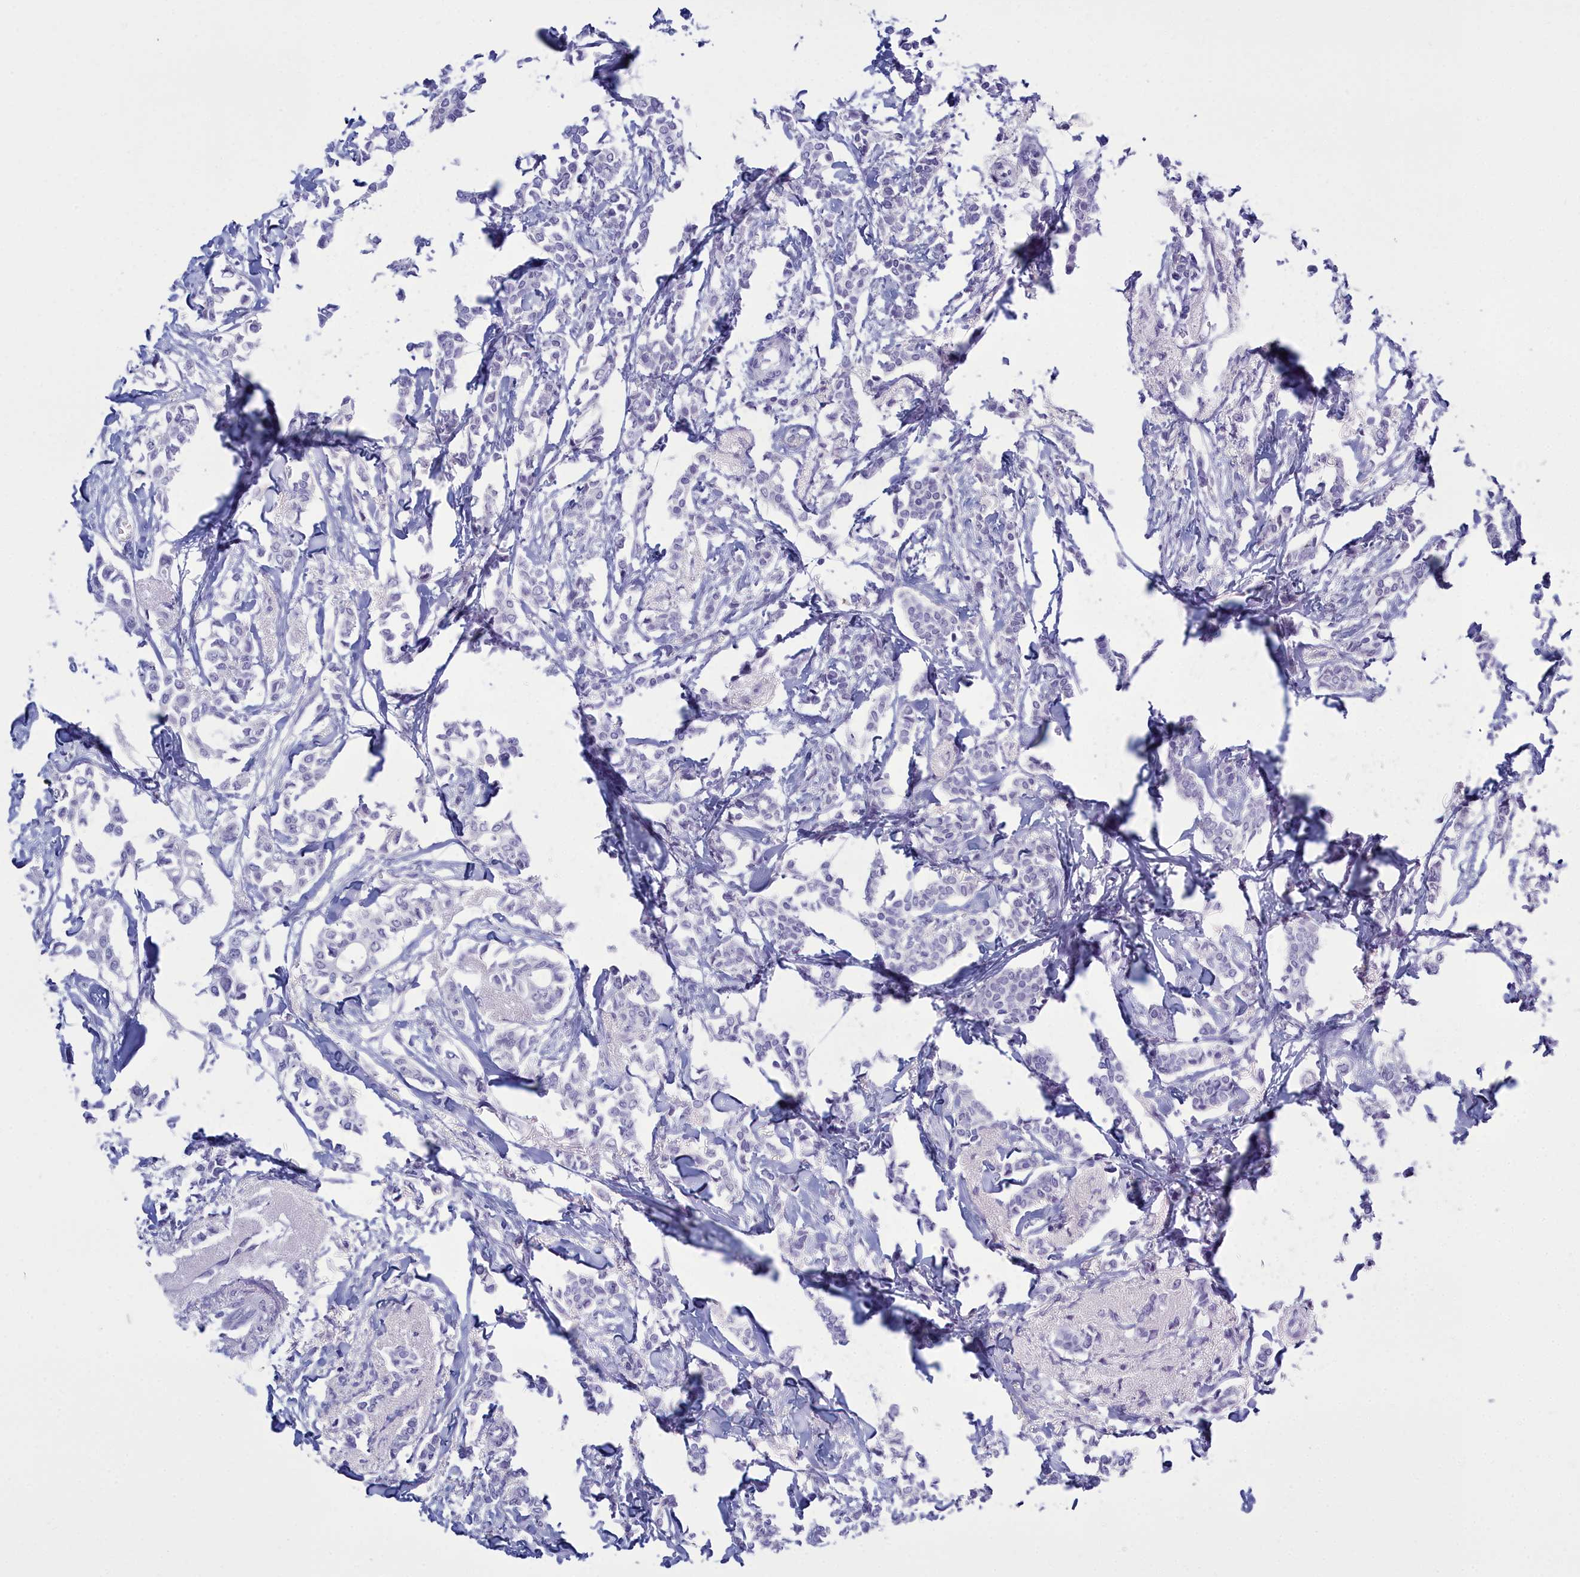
{"staining": {"intensity": "negative", "quantity": "none", "location": "none"}, "tissue": "breast cancer", "cell_type": "Tumor cells", "image_type": "cancer", "snomed": [{"axis": "morphology", "description": "Duct carcinoma"}, {"axis": "topography", "description": "Breast"}], "caption": "Immunohistochemistry of human breast cancer (intraductal carcinoma) displays no expression in tumor cells.", "gene": "TMEM97", "patient": {"sex": "female", "age": 41}}